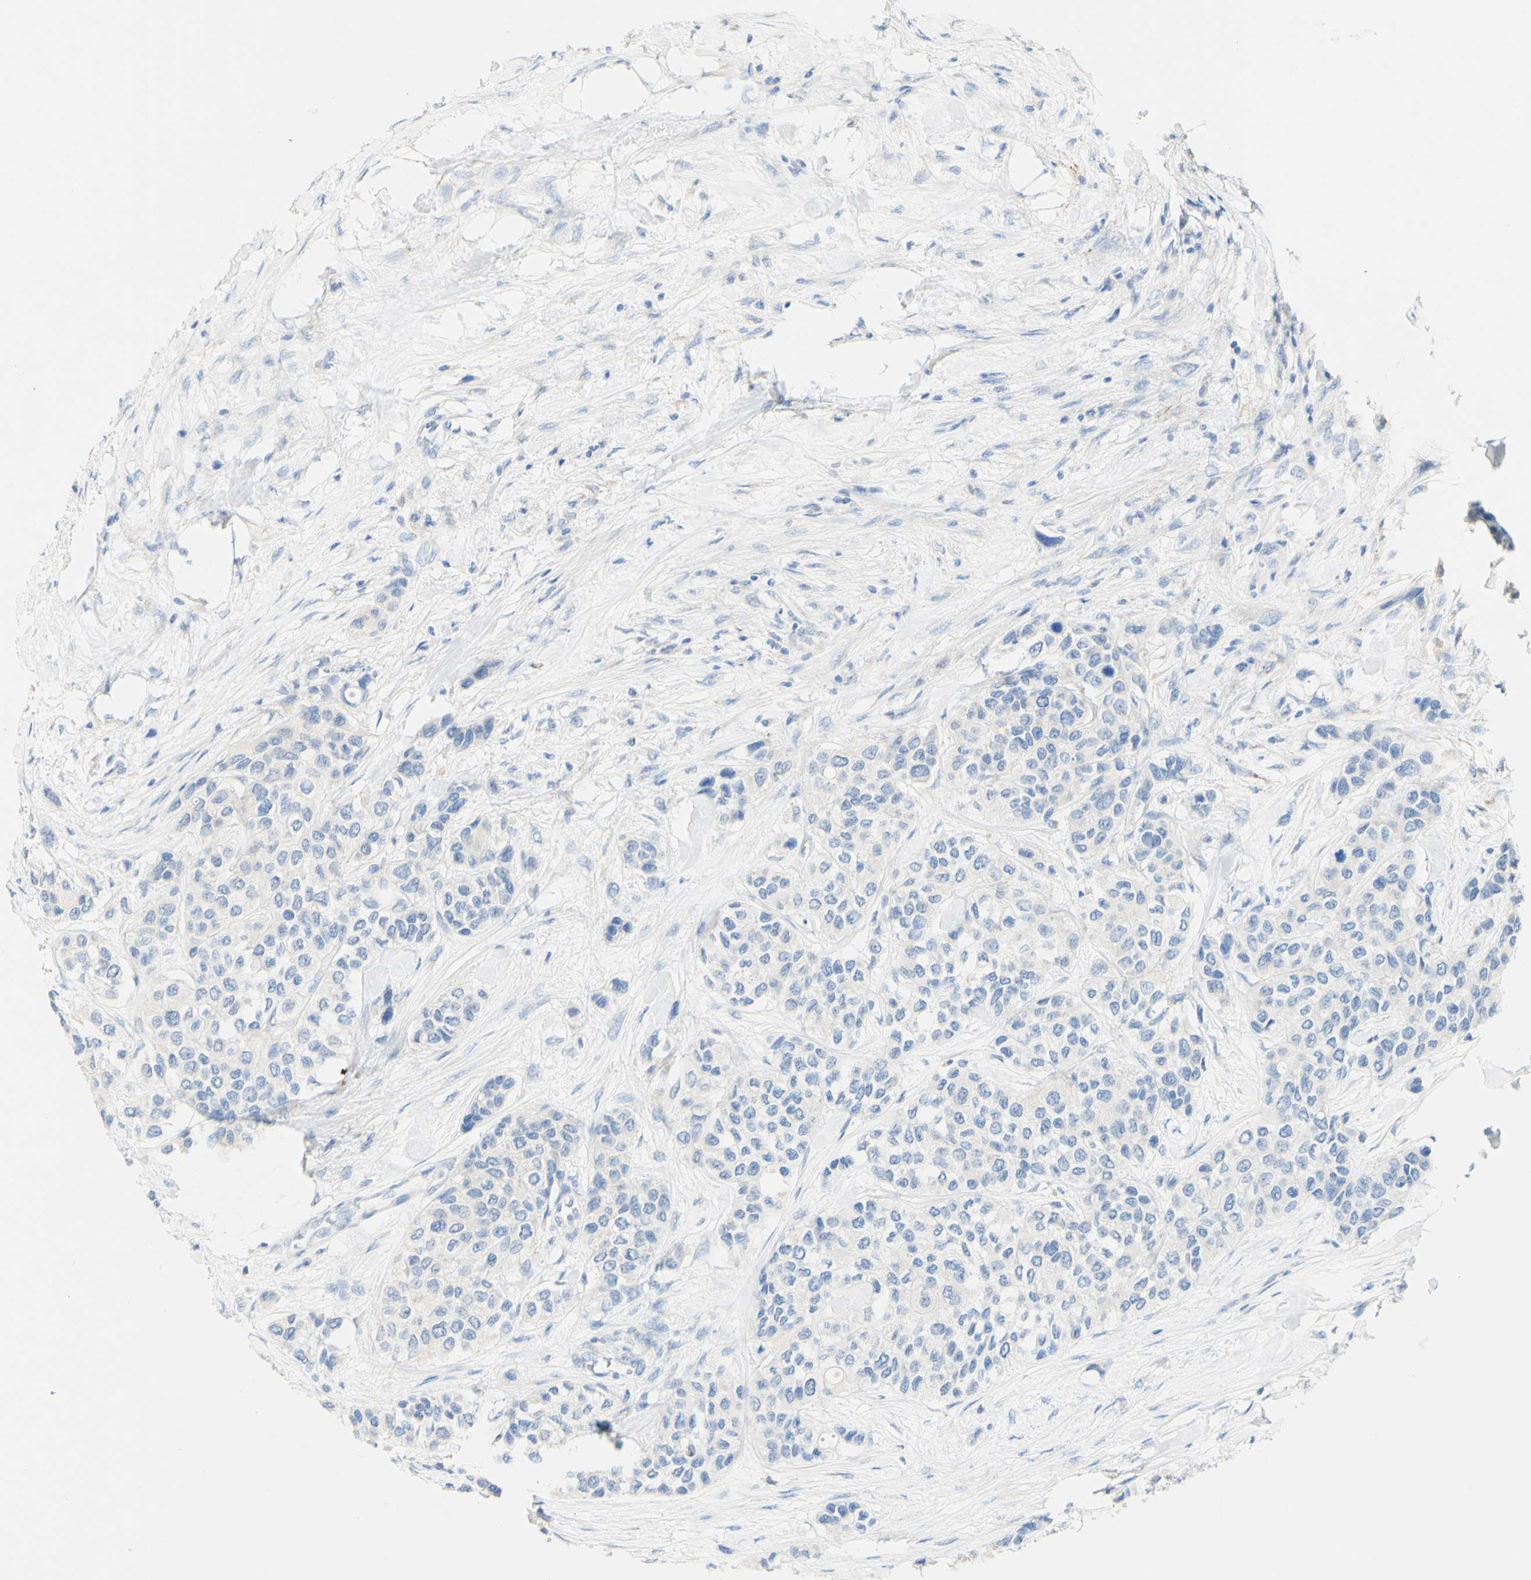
{"staining": {"intensity": "negative", "quantity": "none", "location": "none"}, "tissue": "urothelial cancer", "cell_type": "Tumor cells", "image_type": "cancer", "snomed": [{"axis": "morphology", "description": "Urothelial carcinoma, High grade"}, {"axis": "topography", "description": "Urinary bladder"}], "caption": "Tumor cells are negative for protein expression in human urothelial cancer. The staining is performed using DAB (3,3'-diaminobenzidine) brown chromogen with nuclei counter-stained in using hematoxylin.", "gene": "FGF4", "patient": {"sex": "female", "age": 56}}